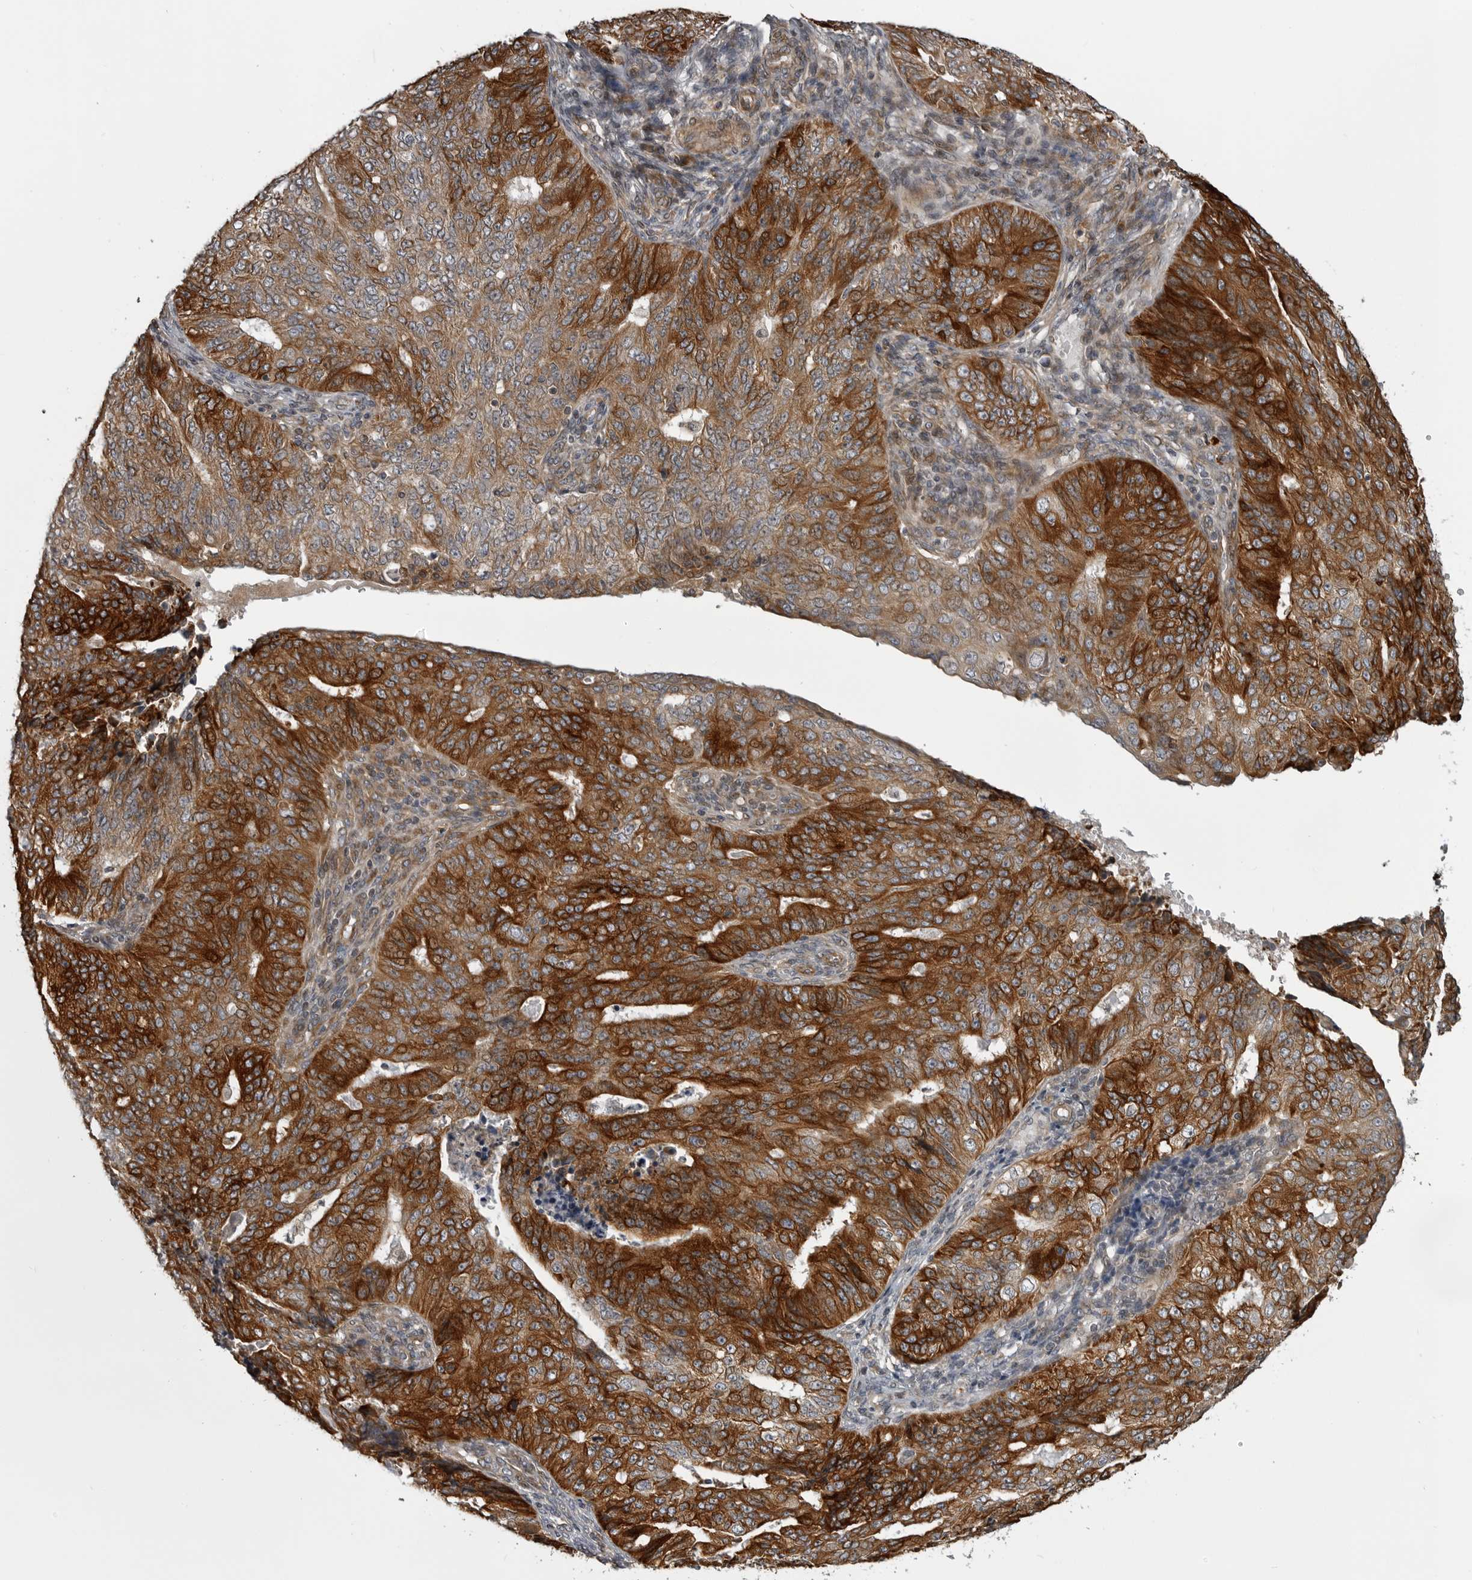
{"staining": {"intensity": "strong", "quantity": "25%-75%", "location": "cytoplasmic/membranous"}, "tissue": "endometrial cancer", "cell_type": "Tumor cells", "image_type": "cancer", "snomed": [{"axis": "morphology", "description": "Adenocarcinoma, NOS"}, {"axis": "topography", "description": "Endometrium"}], "caption": "Endometrial cancer (adenocarcinoma) stained for a protein (brown) shows strong cytoplasmic/membranous positive positivity in approximately 25%-75% of tumor cells.", "gene": "ZNRF1", "patient": {"sex": "female", "age": 32}}